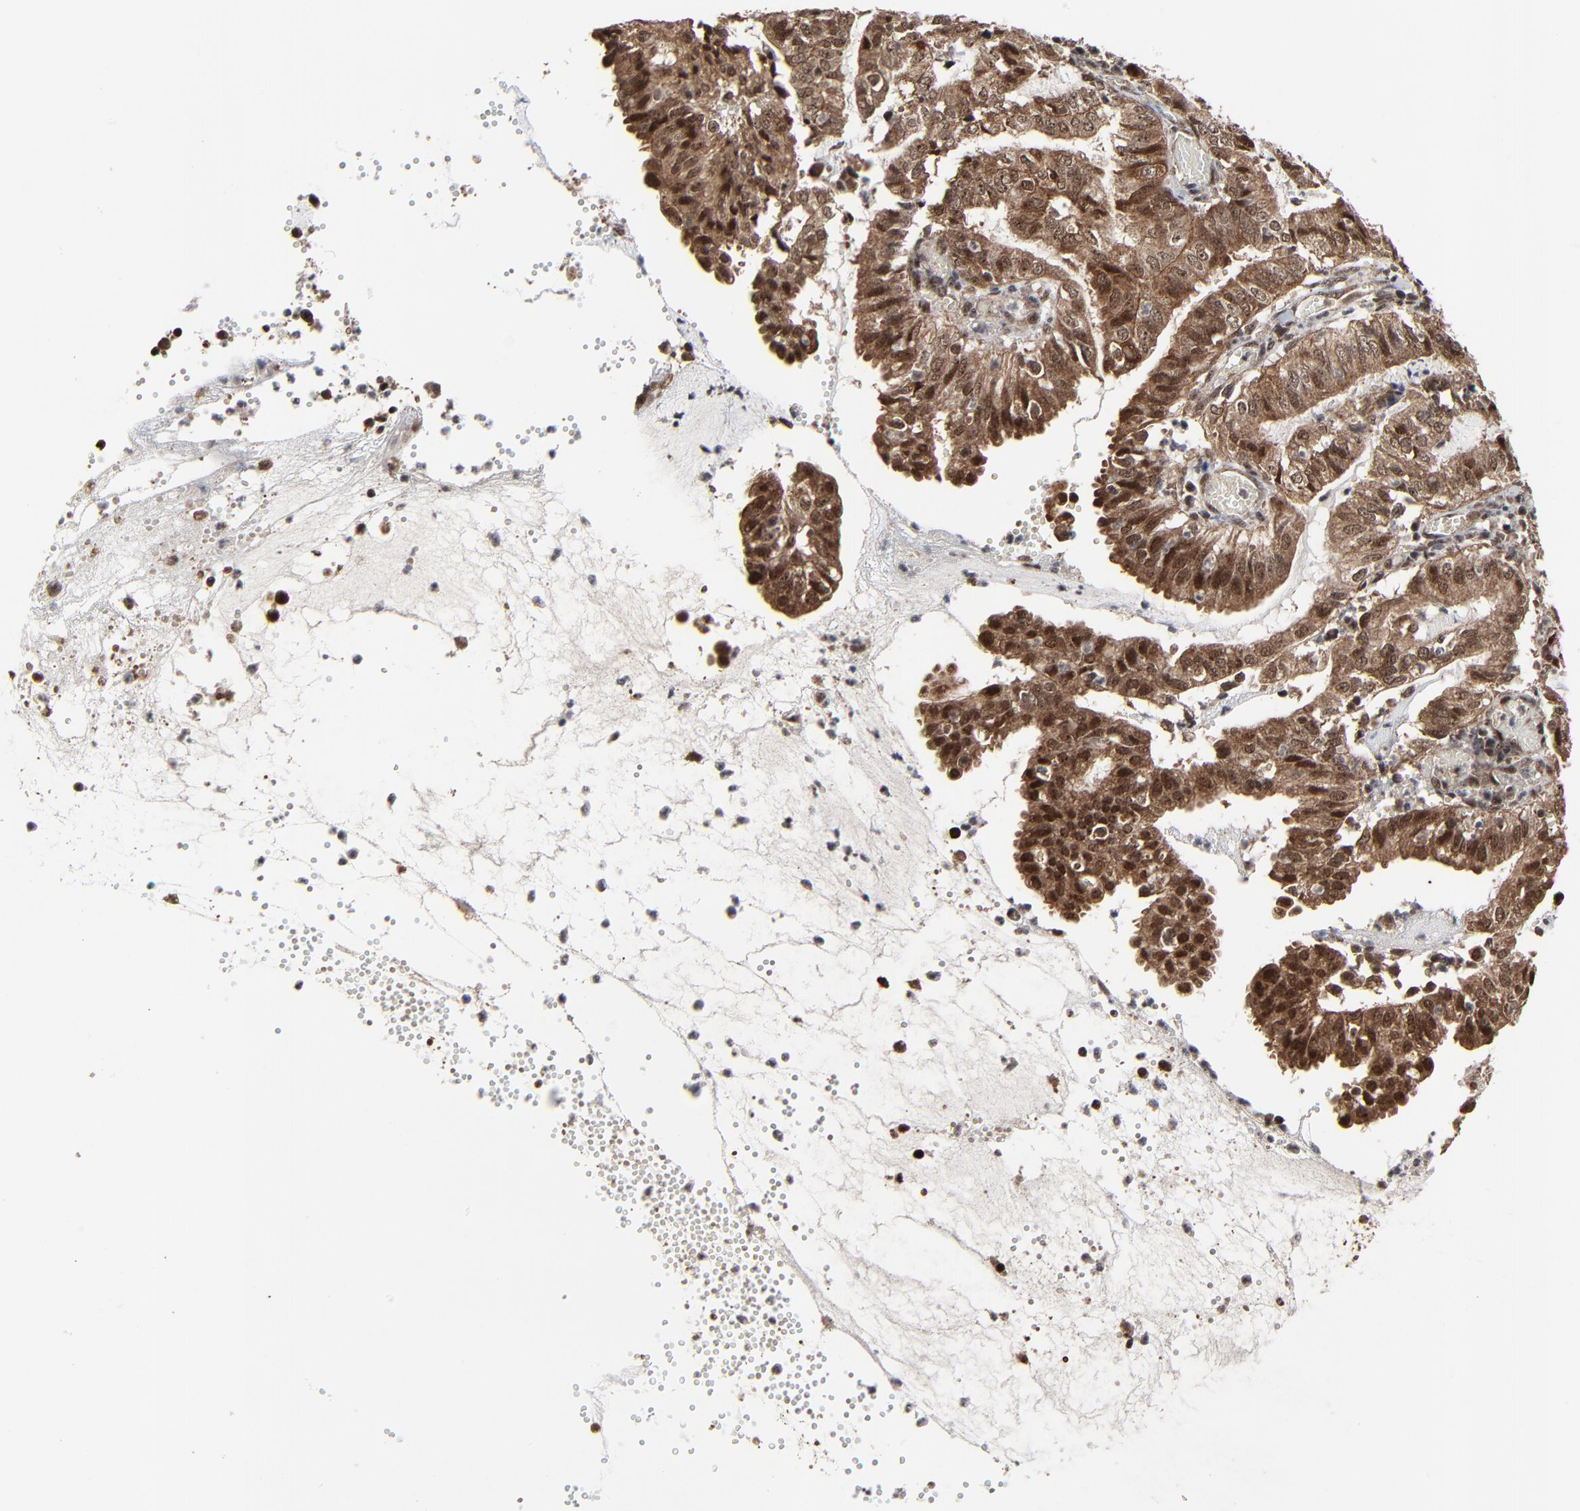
{"staining": {"intensity": "moderate", "quantity": ">75%", "location": "cytoplasmic/membranous,nuclear"}, "tissue": "endometrial cancer", "cell_type": "Tumor cells", "image_type": "cancer", "snomed": [{"axis": "morphology", "description": "Adenocarcinoma, NOS"}, {"axis": "topography", "description": "Endometrium"}], "caption": "A micrograph of human endometrial cancer stained for a protein displays moderate cytoplasmic/membranous and nuclear brown staining in tumor cells.", "gene": "RHOJ", "patient": {"sex": "female", "age": 66}}